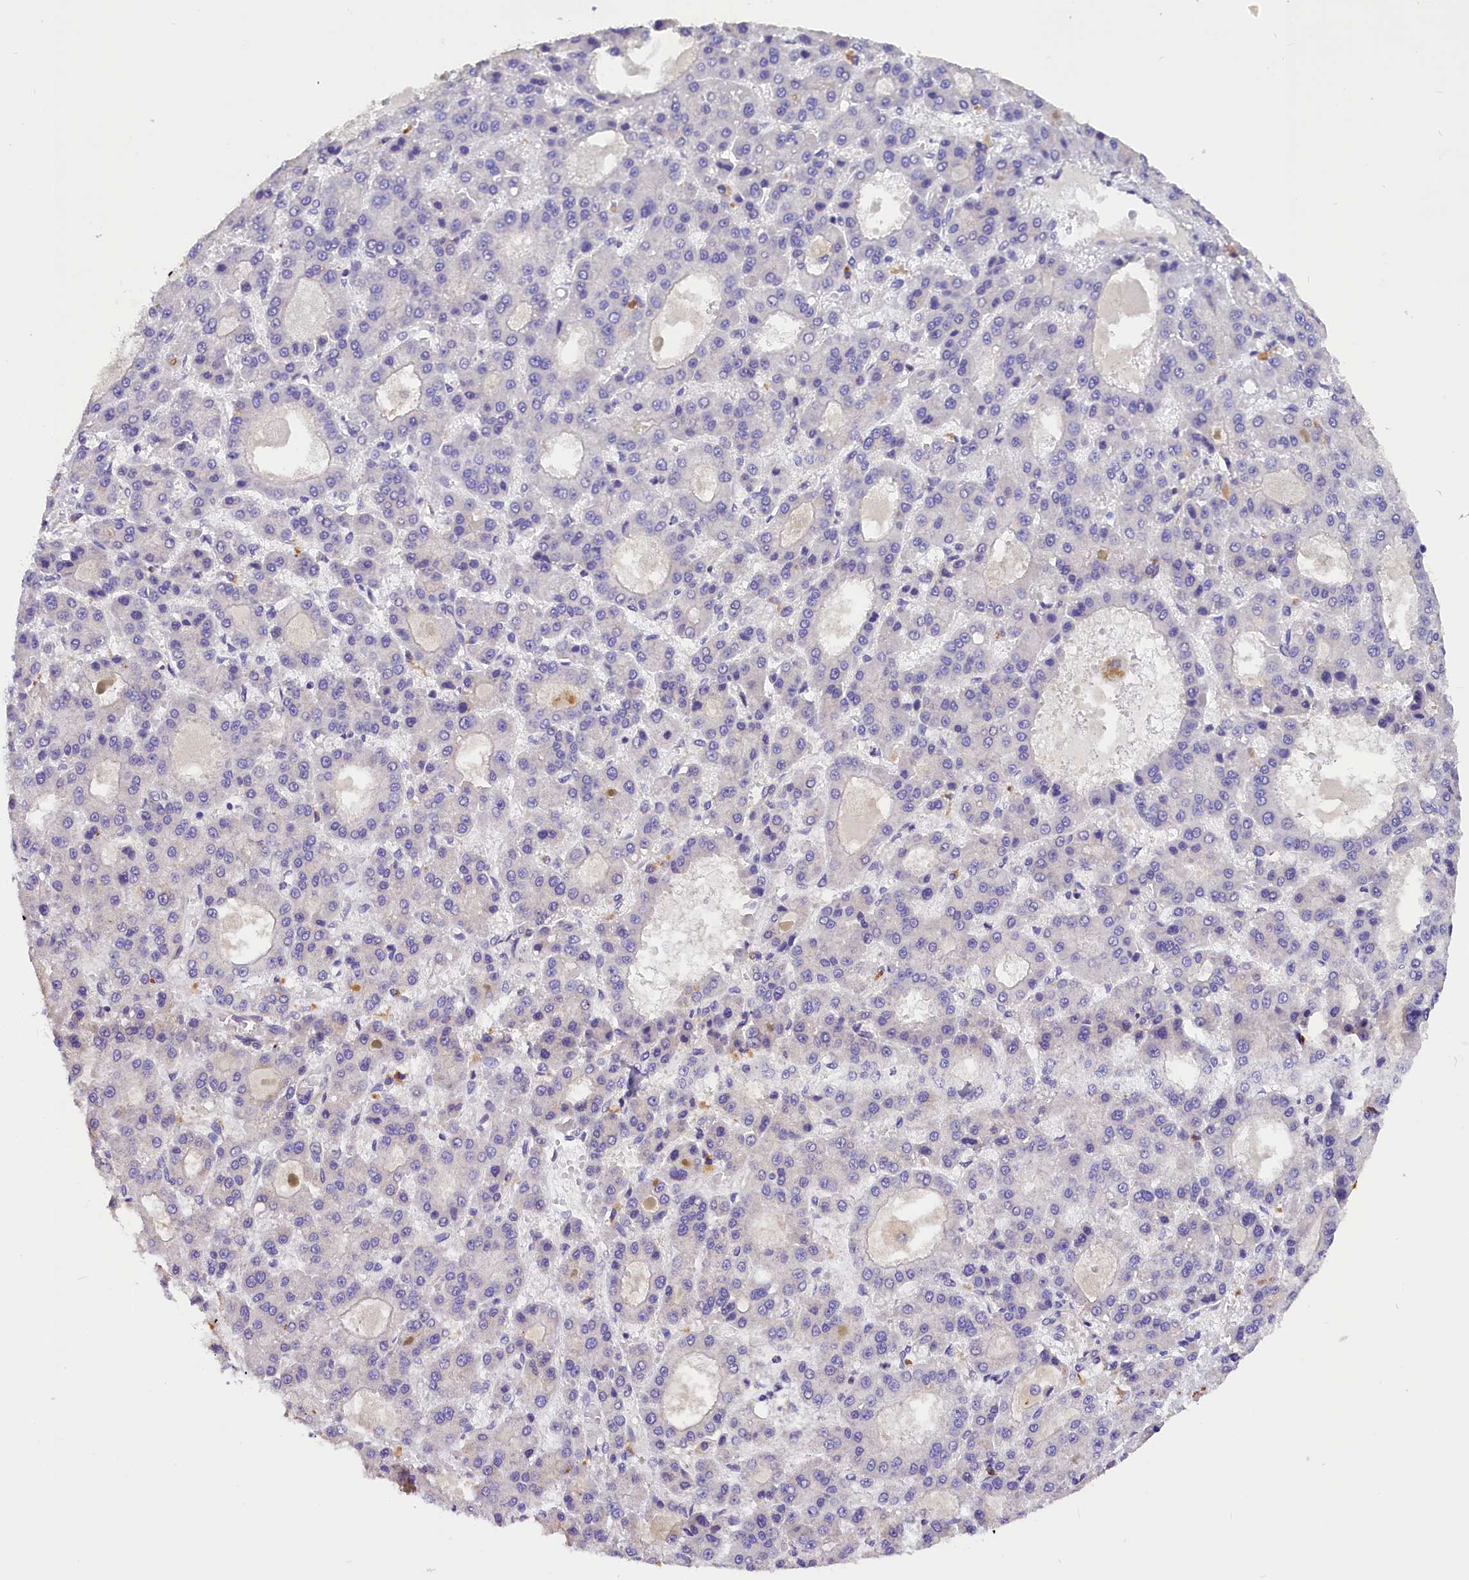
{"staining": {"intensity": "negative", "quantity": "none", "location": "none"}, "tissue": "liver cancer", "cell_type": "Tumor cells", "image_type": "cancer", "snomed": [{"axis": "morphology", "description": "Carcinoma, Hepatocellular, NOS"}, {"axis": "topography", "description": "Liver"}], "caption": "This photomicrograph is of liver cancer (hepatocellular carcinoma) stained with immunohistochemistry to label a protein in brown with the nuclei are counter-stained blue. There is no positivity in tumor cells. The staining is performed using DAB (3,3'-diaminobenzidine) brown chromogen with nuclei counter-stained in using hematoxylin.", "gene": "AP3B2", "patient": {"sex": "male", "age": 70}}